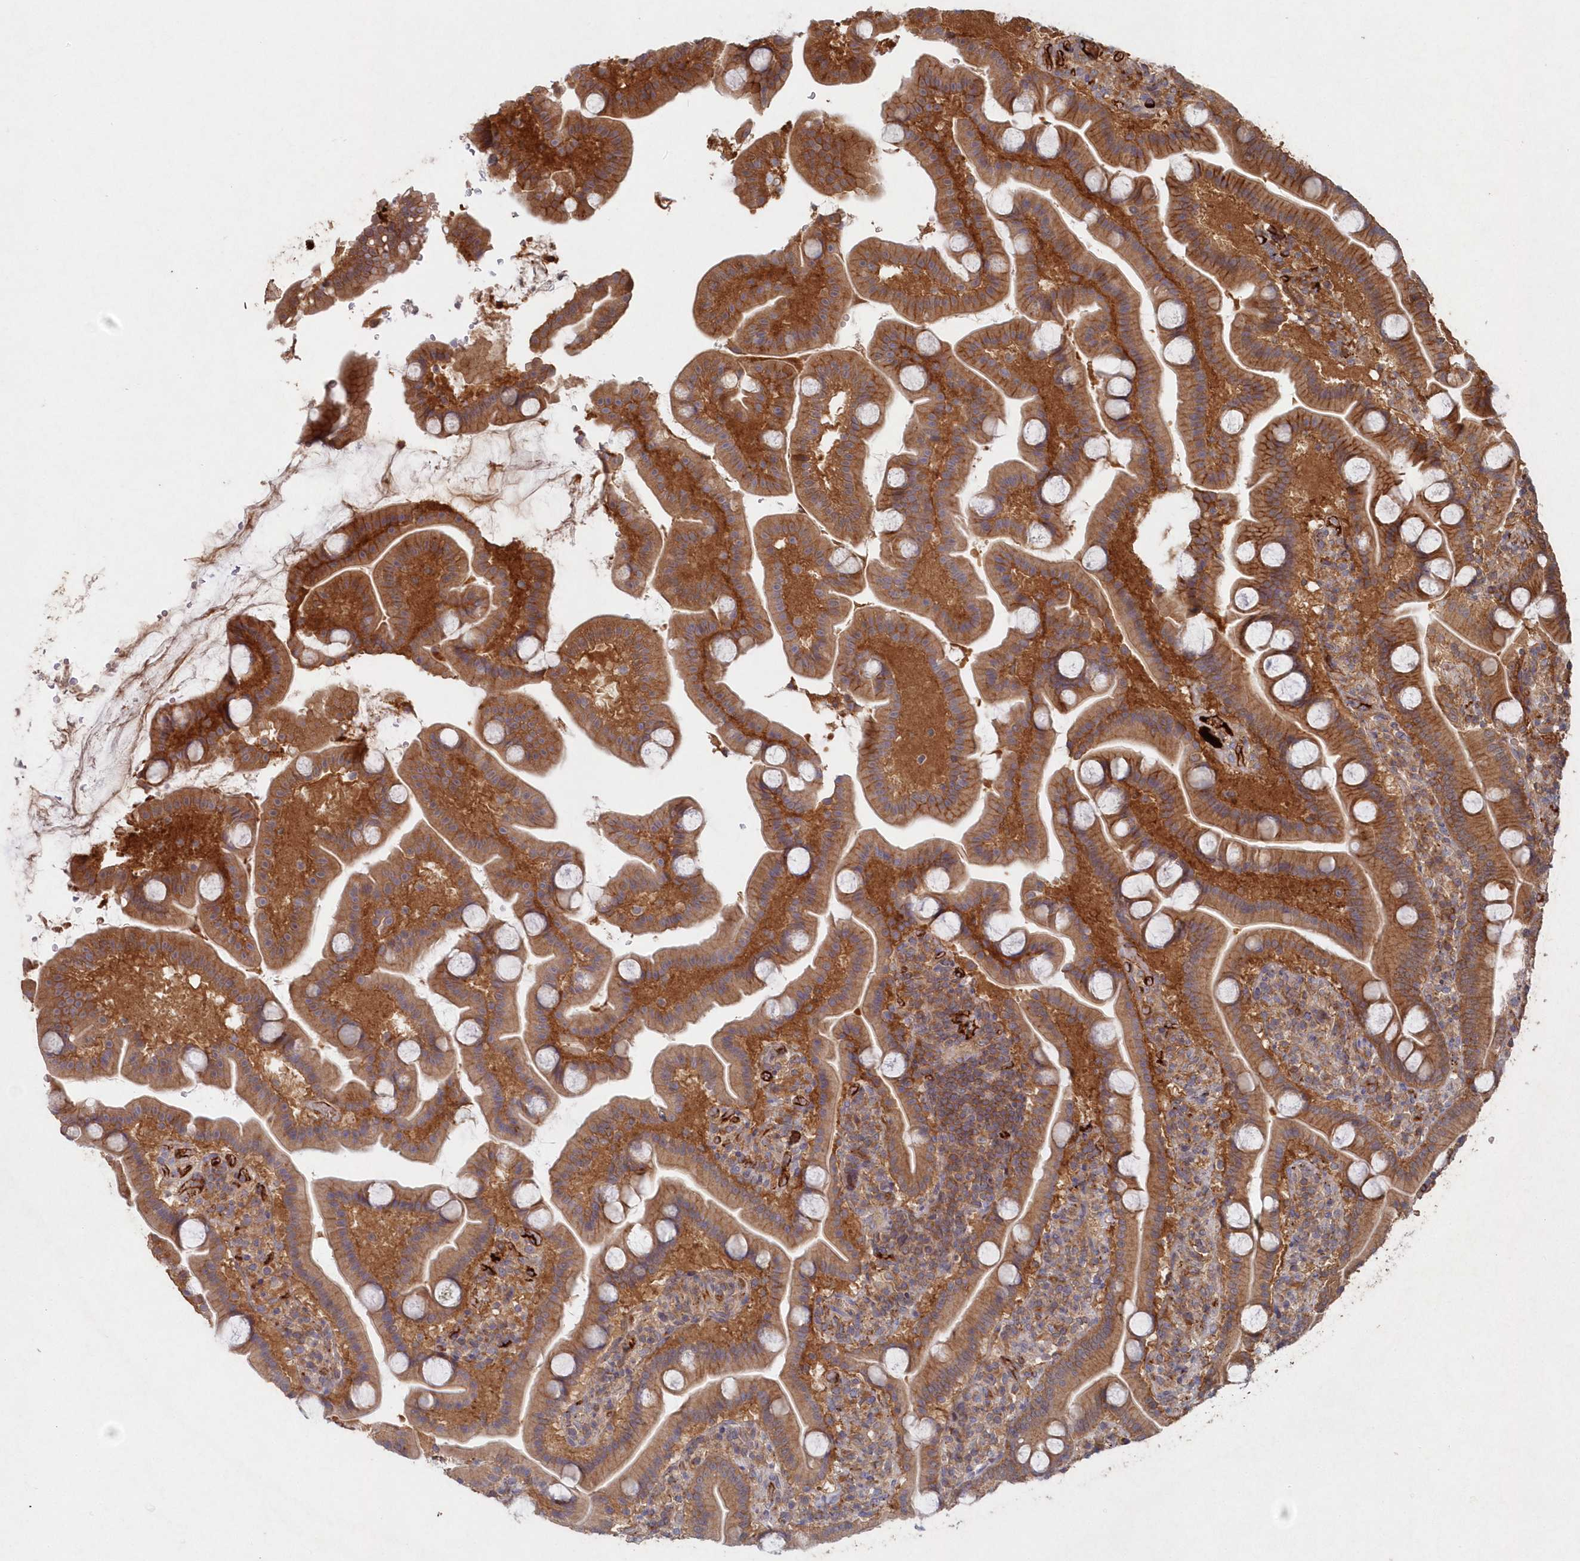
{"staining": {"intensity": "moderate", "quantity": ">75%", "location": "cytoplasmic/membranous"}, "tissue": "duodenum", "cell_type": "Glandular cells", "image_type": "normal", "snomed": [{"axis": "morphology", "description": "Normal tissue, NOS"}, {"axis": "topography", "description": "Duodenum"}], "caption": "Immunohistochemical staining of benign duodenum demonstrates medium levels of moderate cytoplasmic/membranous staining in approximately >75% of glandular cells.", "gene": "ABHD14B", "patient": {"sex": "male", "age": 55}}